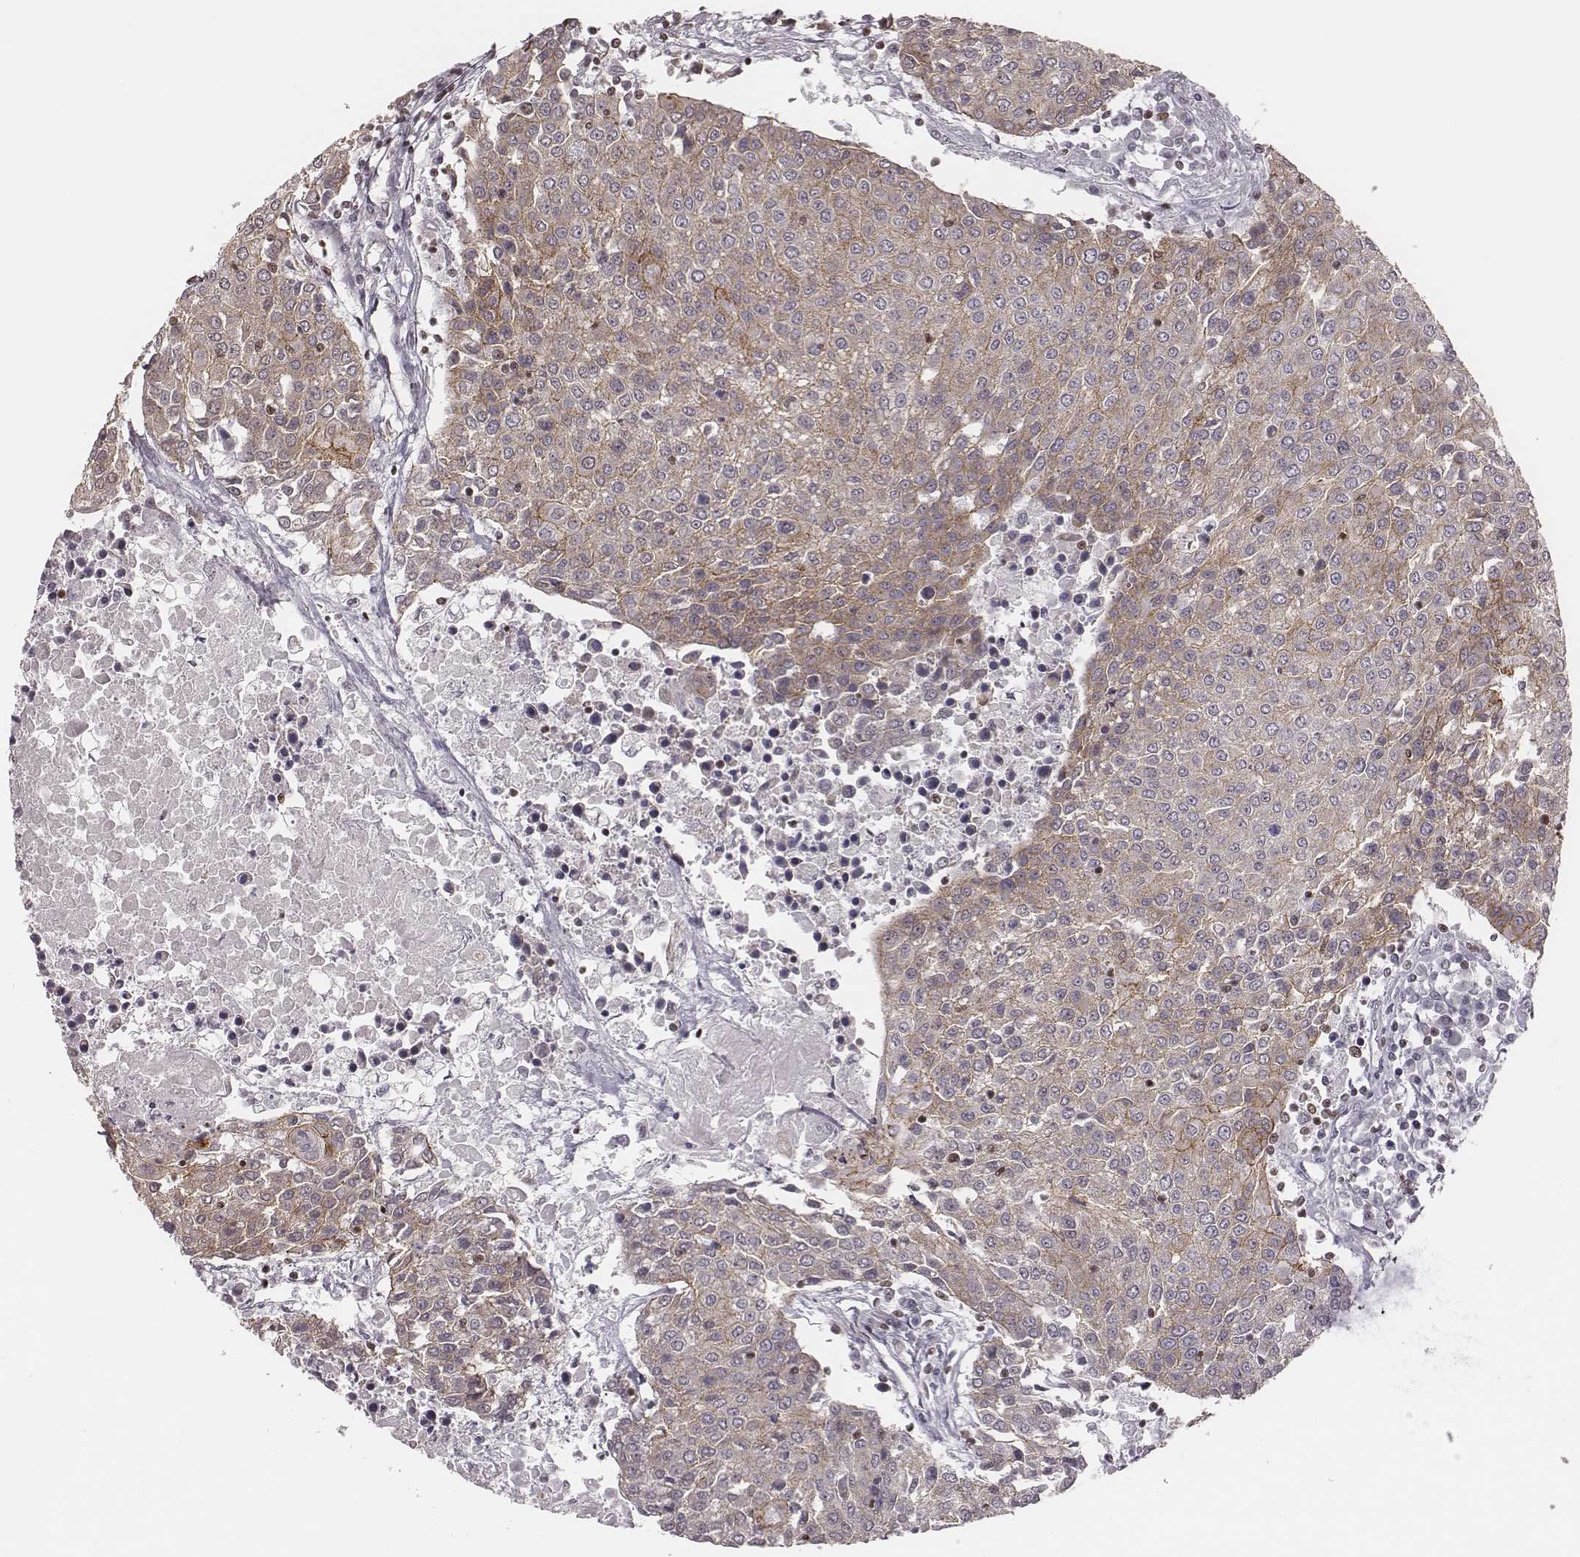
{"staining": {"intensity": "weak", "quantity": "25%-75%", "location": "cytoplasmic/membranous"}, "tissue": "urothelial cancer", "cell_type": "Tumor cells", "image_type": "cancer", "snomed": [{"axis": "morphology", "description": "Urothelial carcinoma, High grade"}, {"axis": "topography", "description": "Urinary bladder"}], "caption": "IHC of high-grade urothelial carcinoma exhibits low levels of weak cytoplasmic/membranous positivity in about 25%-75% of tumor cells. Nuclei are stained in blue.", "gene": "WDR59", "patient": {"sex": "female", "age": 85}}